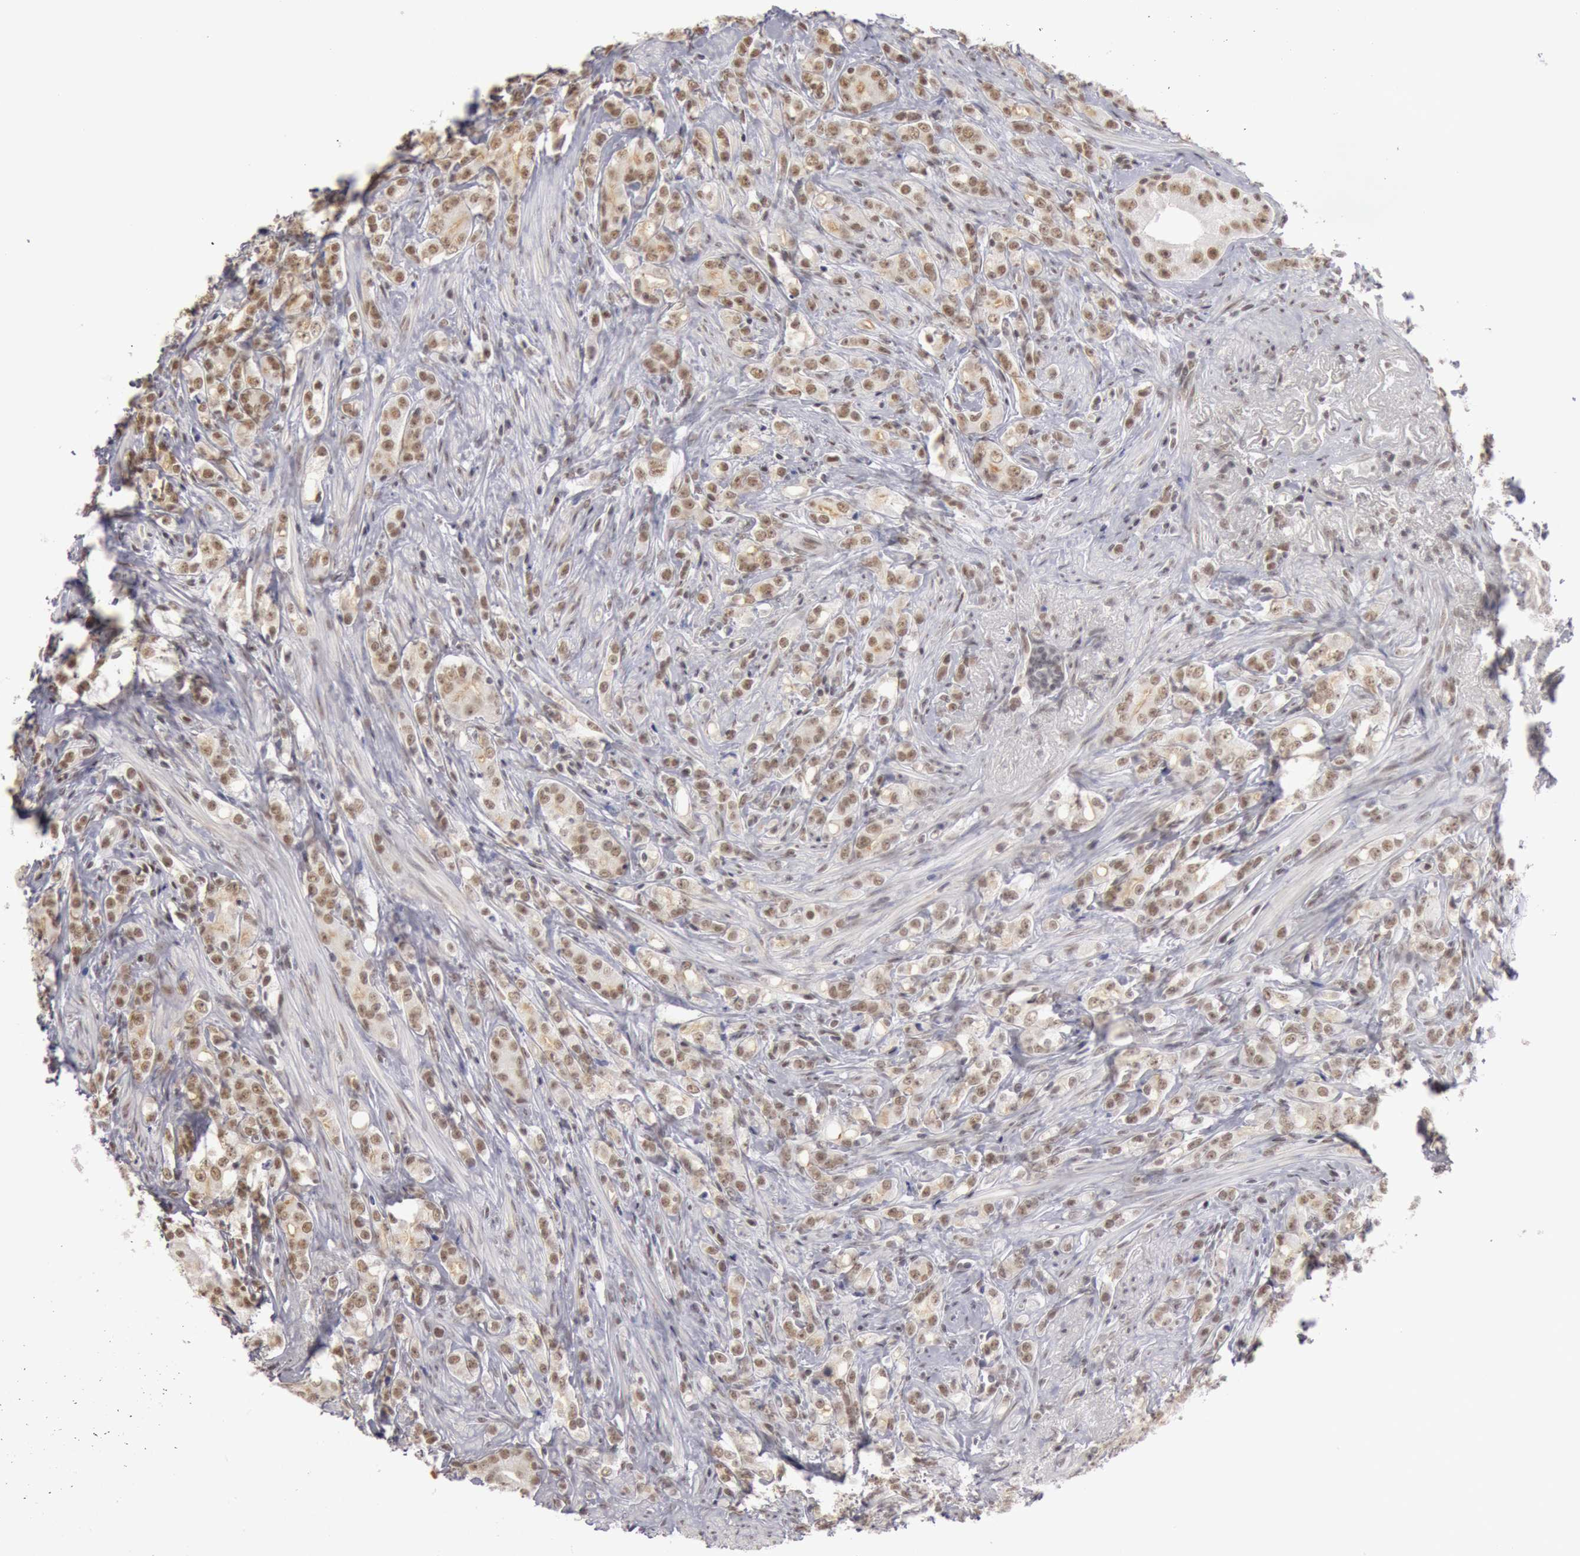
{"staining": {"intensity": "moderate", "quantity": "25%-75%", "location": "nuclear"}, "tissue": "prostate cancer", "cell_type": "Tumor cells", "image_type": "cancer", "snomed": [{"axis": "morphology", "description": "Adenocarcinoma, Medium grade"}, {"axis": "topography", "description": "Prostate"}], "caption": "IHC staining of prostate adenocarcinoma (medium-grade), which demonstrates medium levels of moderate nuclear staining in about 25%-75% of tumor cells indicating moderate nuclear protein positivity. The staining was performed using DAB (3,3'-diaminobenzidine) (brown) for protein detection and nuclei were counterstained in hematoxylin (blue).", "gene": "ESS2", "patient": {"sex": "male", "age": 59}}